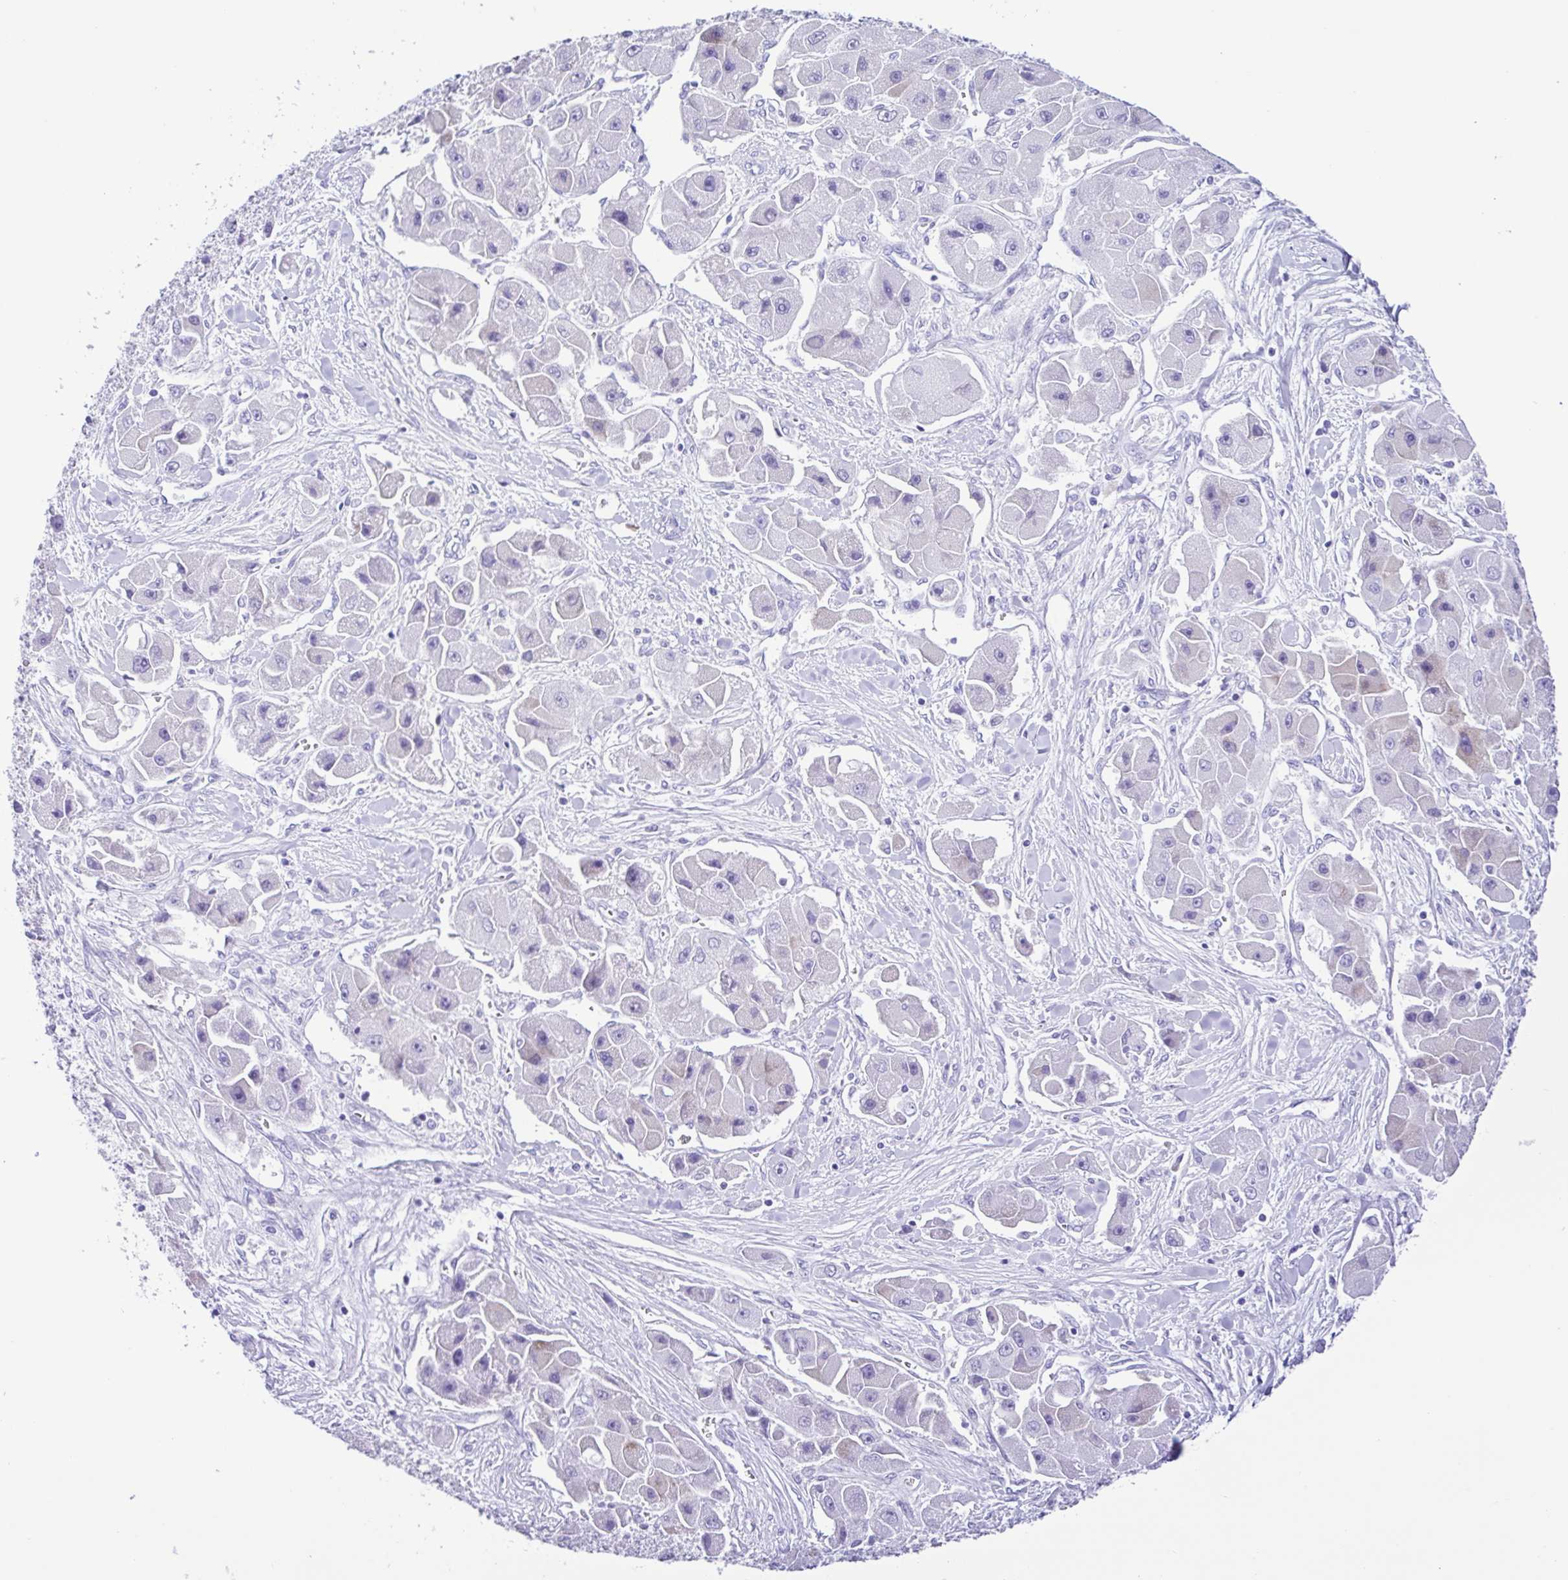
{"staining": {"intensity": "negative", "quantity": "none", "location": "none"}, "tissue": "liver cancer", "cell_type": "Tumor cells", "image_type": "cancer", "snomed": [{"axis": "morphology", "description": "Carcinoma, Hepatocellular, NOS"}, {"axis": "topography", "description": "Liver"}], "caption": "Immunohistochemistry (IHC) photomicrograph of neoplastic tissue: liver cancer (hepatocellular carcinoma) stained with DAB (3,3'-diaminobenzidine) reveals no significant protein expression in tumor cells.", "gene": "GPR17", "patient": {"sex": "male", "age": 24}}